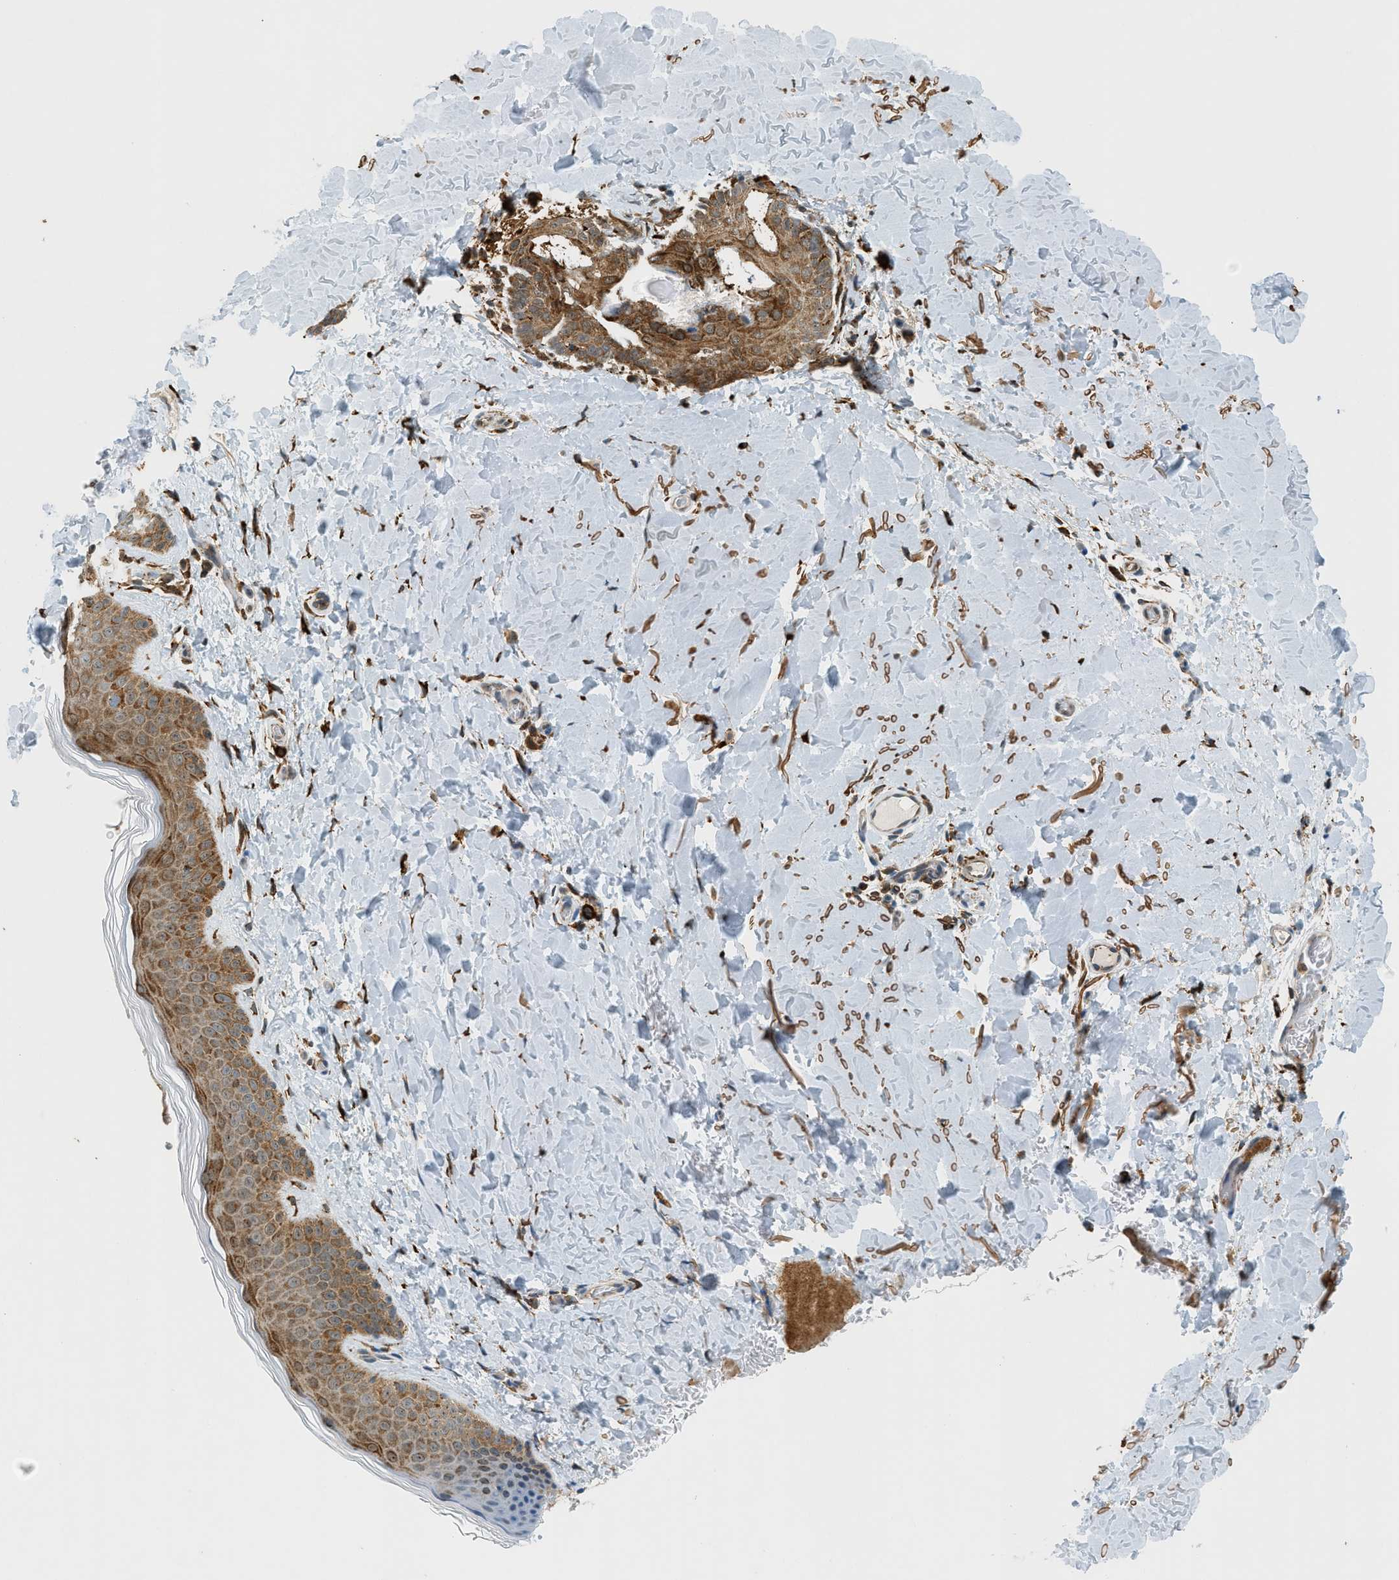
{"staining": {"intensity": "moderate", "quantity": ">75%", "location": "cytoplasmic/membranous"}, "tissue": "skin cancer", "cell_type": "Tumor cells", "image_type": "cancer", "snomed": [{"axis": "morphology", "description": "Normal tissue, NOS"}, {"axis": "morphology", "description": "Basal cell carcinoma"}, {"axis": "topography", "description": "Skin"}], "caption": "Immunohistochemical staining of human skin cancer (basal cell carcinoma) demonstrates medium levels of moderate cytoplasmic/membranous protein positivity in approximately >75% of tumor cells.", "gene": "SEMA4D", "patient": {"sex": "male", "age": 56}}